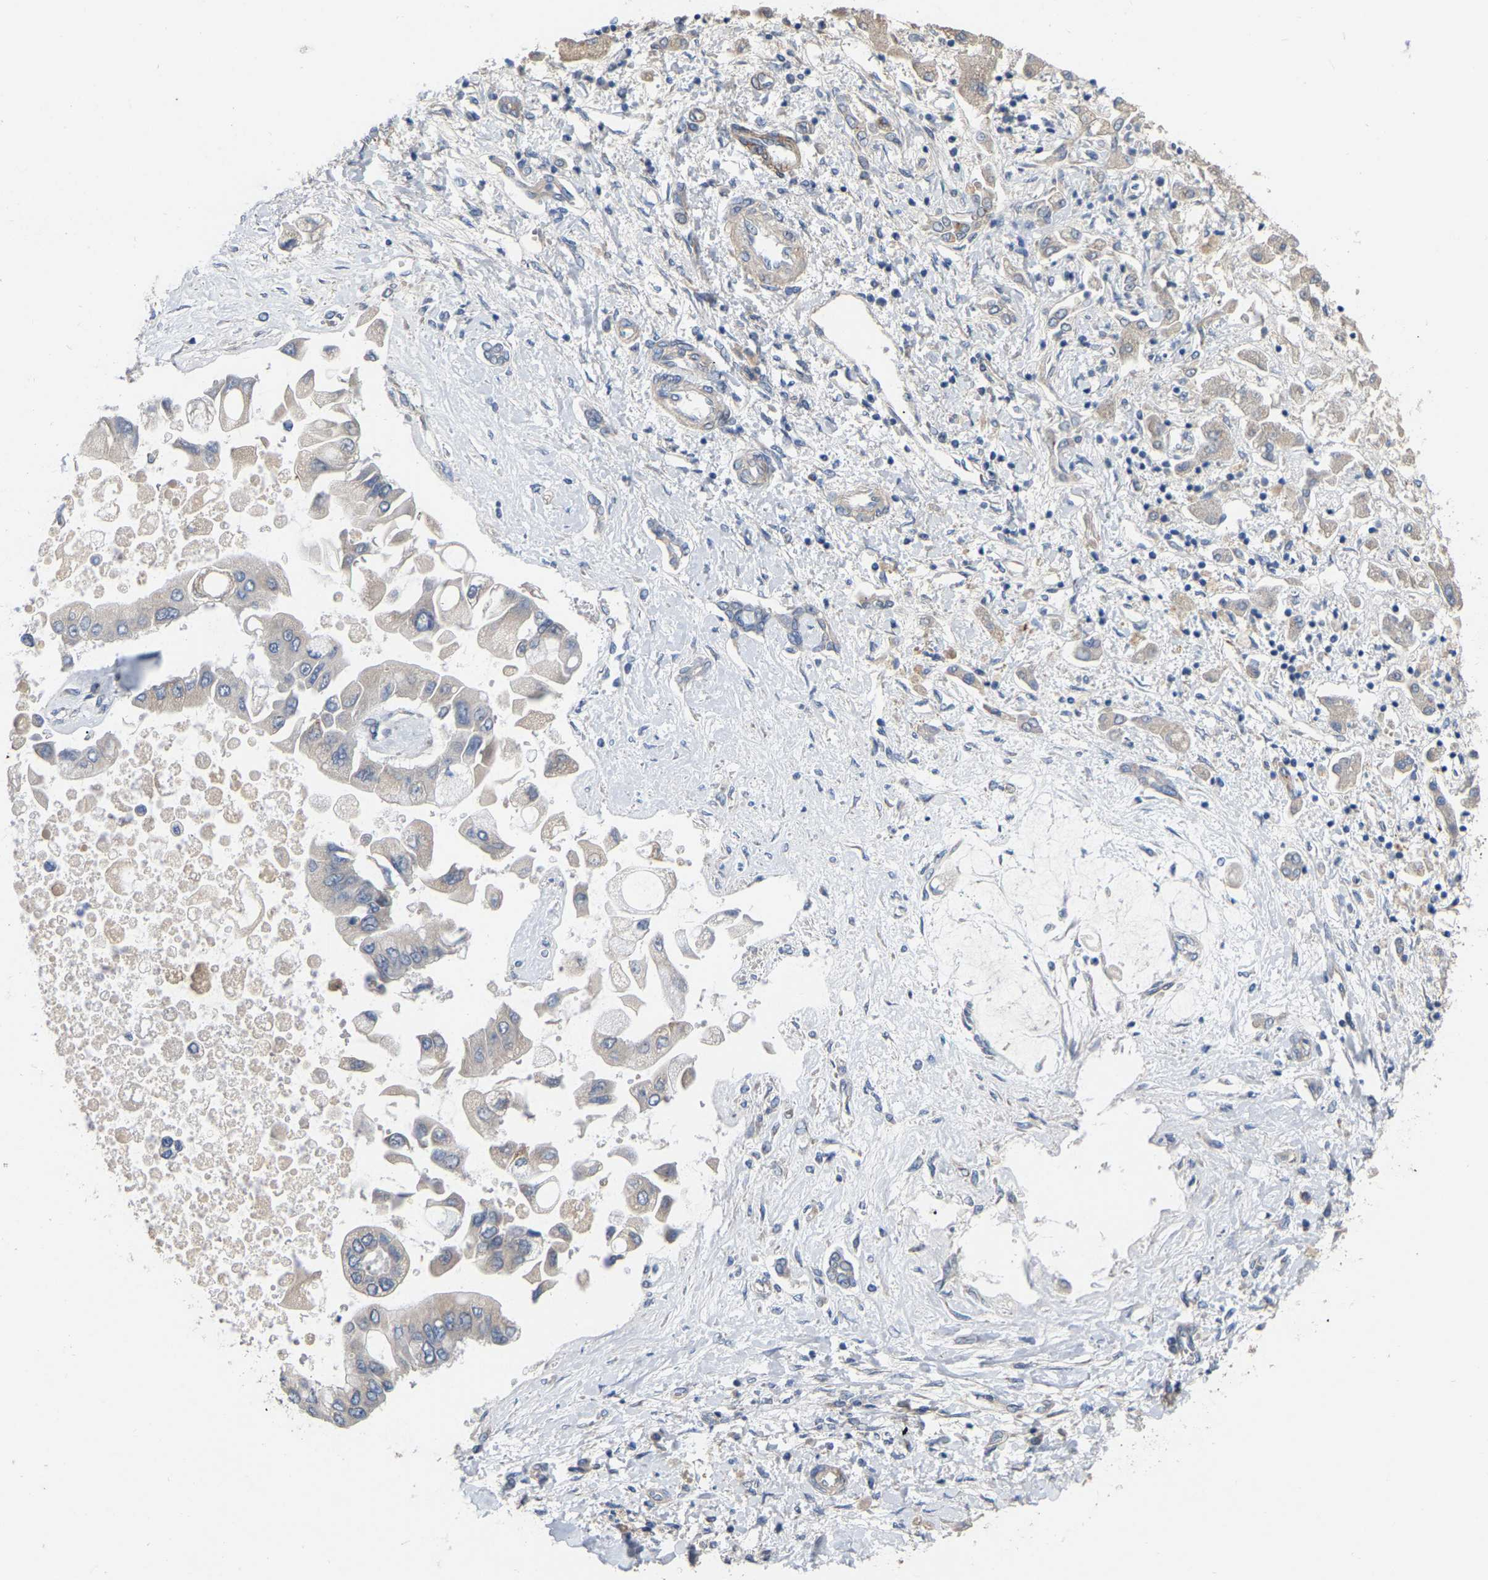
{"staining": {"intensity": "negative", "quantity": "none", "location": "none"}, "tissue": "liver cancer", "cell_type": "Tumor cells", "image_type": "cancer", "snomed": [{"axis": "morphology", "description": "Cholangiocarcinoma"}, {"axis": "topography", "description": "Liver"}], "caption": "This histopathology image is of cholangiocarcinoma (liver) stained with immunohistochemistry to label a protein in brown with the nuclei are counter-stained blue. There is no staining in tumor cells.", "gene": "SSH1", "patient": {"sex": "male", "age": 50}}